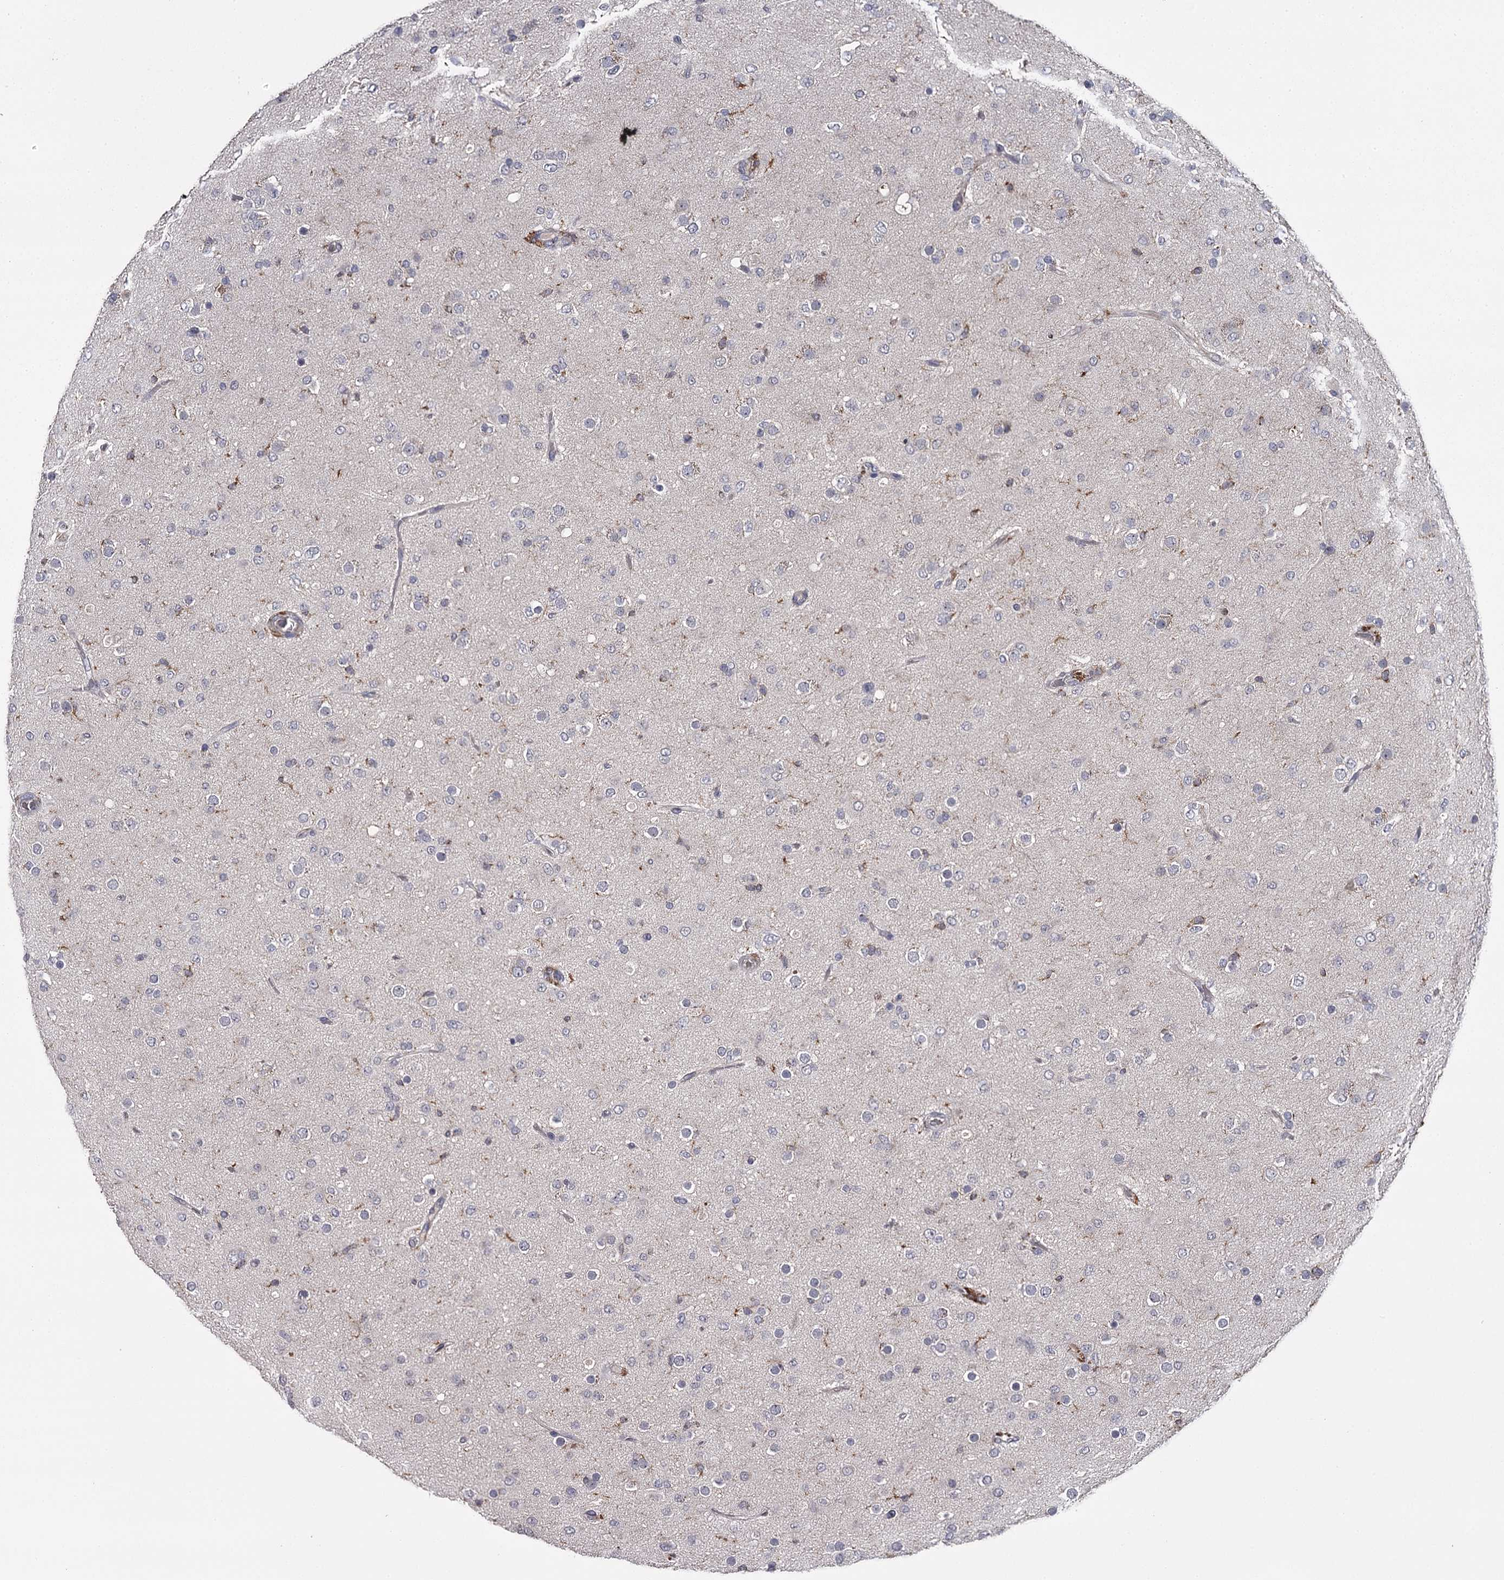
{"staining": {"intensity": "negative", "quantity": "none", "location": "none"}, "tissue": "glioma", "cell_type": "Tumor cells", "image_type": "cancer", "snomed": [{"axis": "morphology", "description": "Glioma, malignant, Low grade"}, {"axis": "topography", "description": "Brain"}], "caption": "IHC histopathology image of human glioma stained for a protein (brown), which exhibits no expression in tumor cells.", "gene": "RASSF6", "patient": {"sex": "male", "age": 65}}